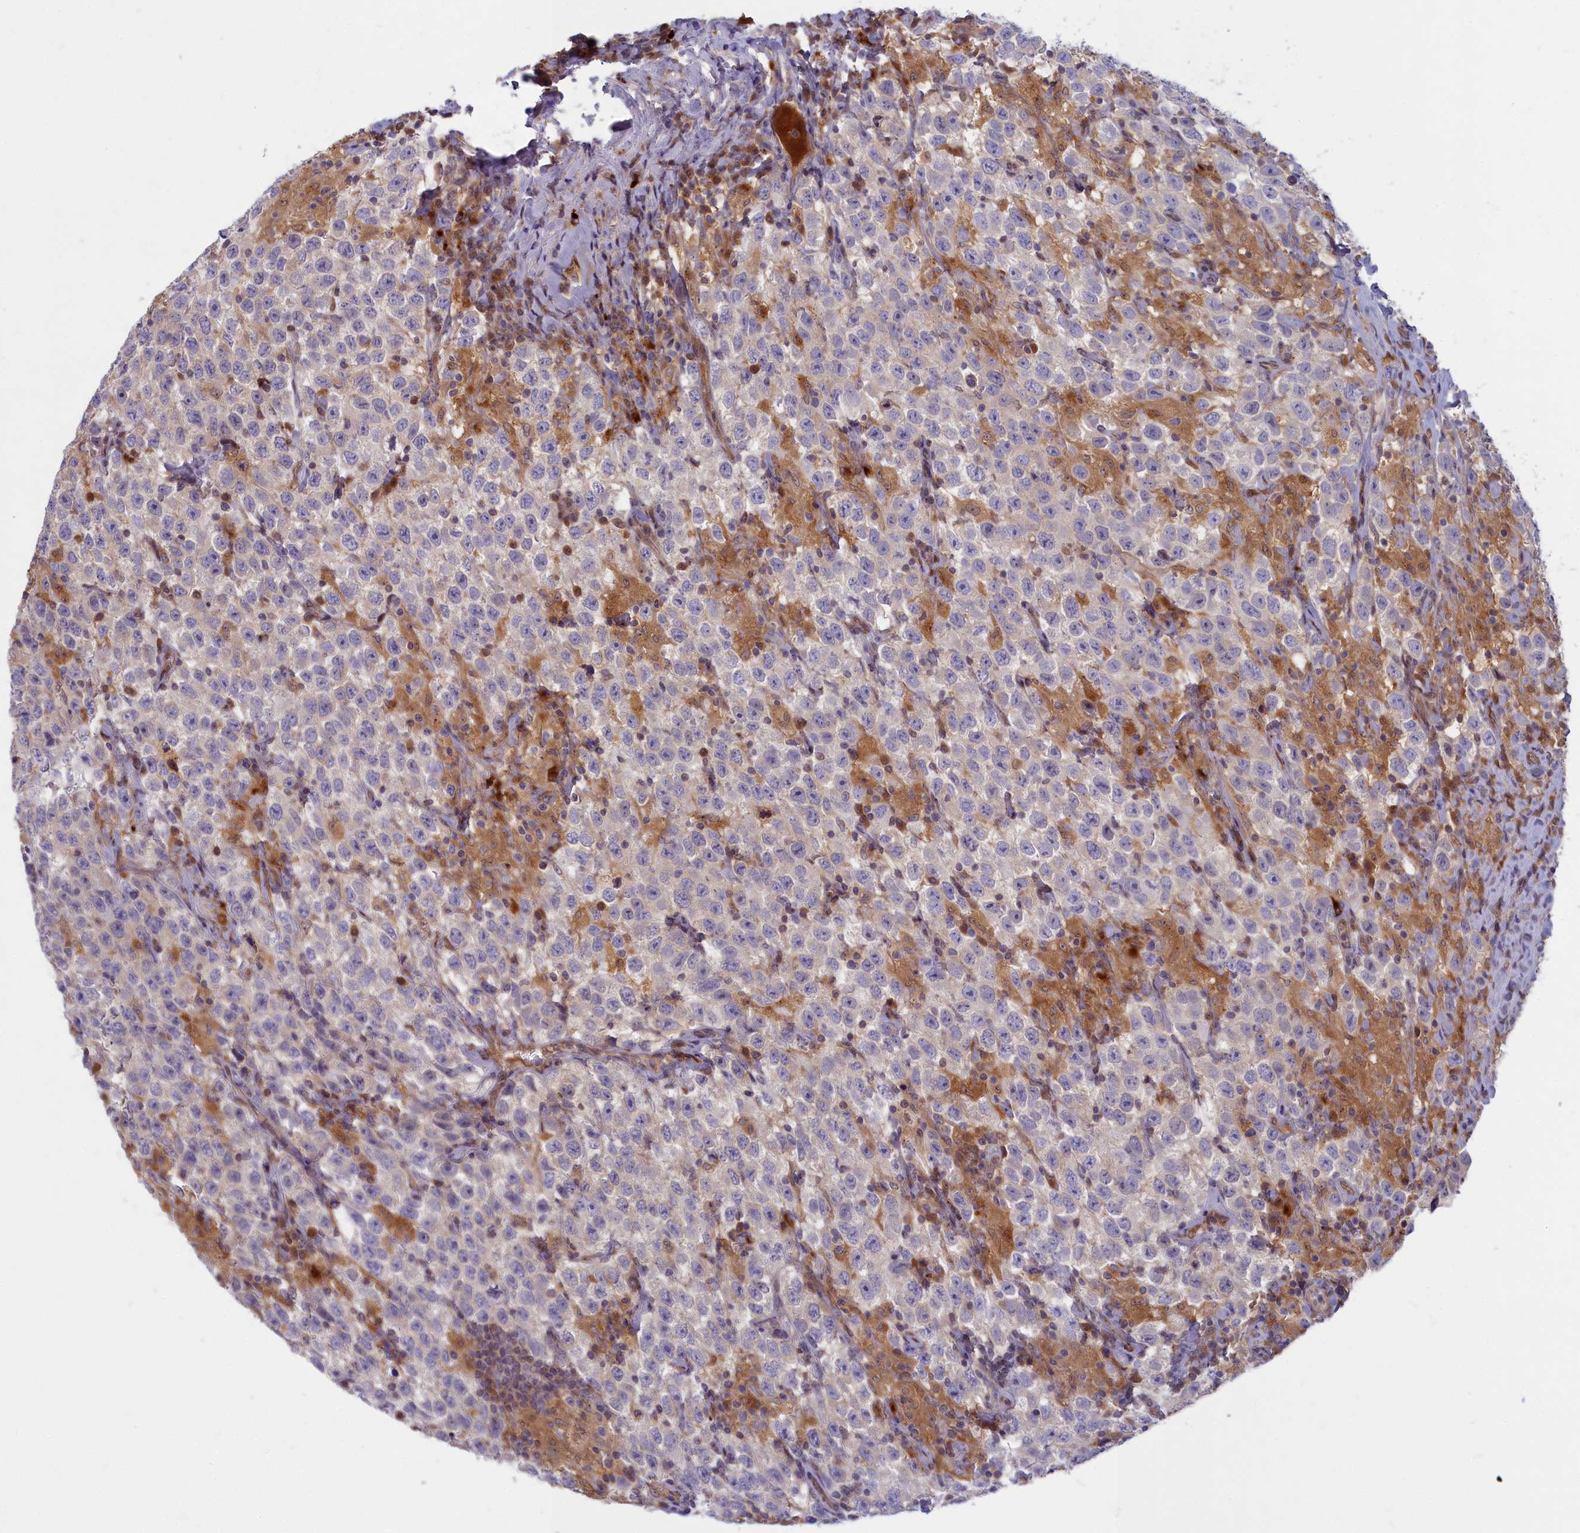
{"staining": {"intensity": "negative", "quantity": "none", "location": "none"}, "tissue": "testis cancer", "cell_type": "Tumor cells", "image_type": "cancer", "snomed": [{"axis": "morphology", "description": "Seminoma, NOS"}, {"axis": "topography", "description": "Testis"}], "caption": "DAB immunohistochemical staining of human seminoma (testis) shows no significant expression in tumor cells.", "gene": "FCSK", "patient": {"sex": "male", "age": 41}}